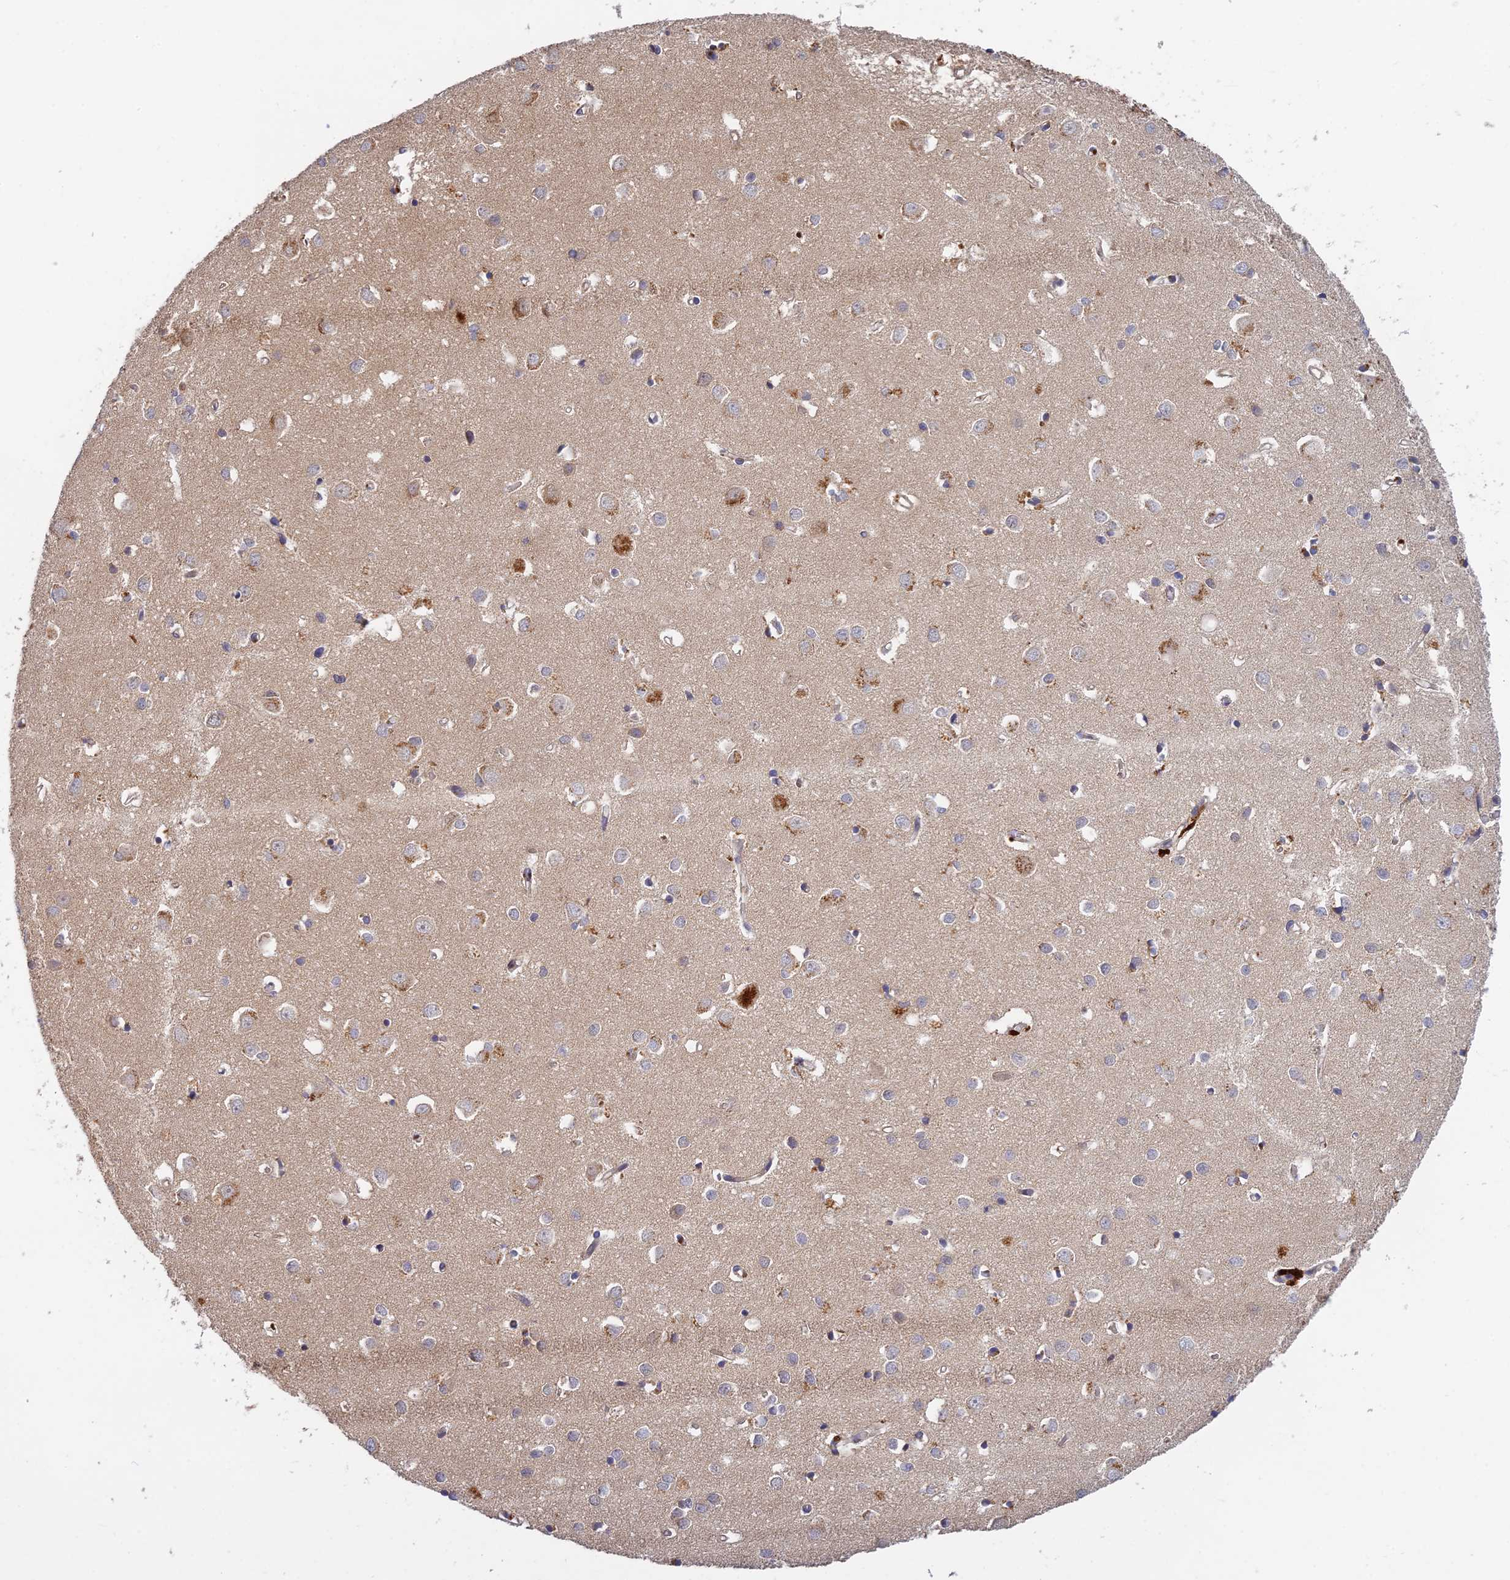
{"staining": {"intensity": "weak", "quantity": "<25%", "location": "cytoplasmic/membranous"}, "tissue": "cerebral cortex", "cell_type": "Endothelial cells", "image_type": "normal", "snomed": [{"axis": "morphology", "description": "Normal tissue, NOS"}, {"axis": "topography", "description": "Cerebral cortex"}], "caption": "IHC of benign human cerebral cortex shows no staining in endothelial cells.", "gene": "FAM151B", "patient": {"sex": "female", "age": 64}}